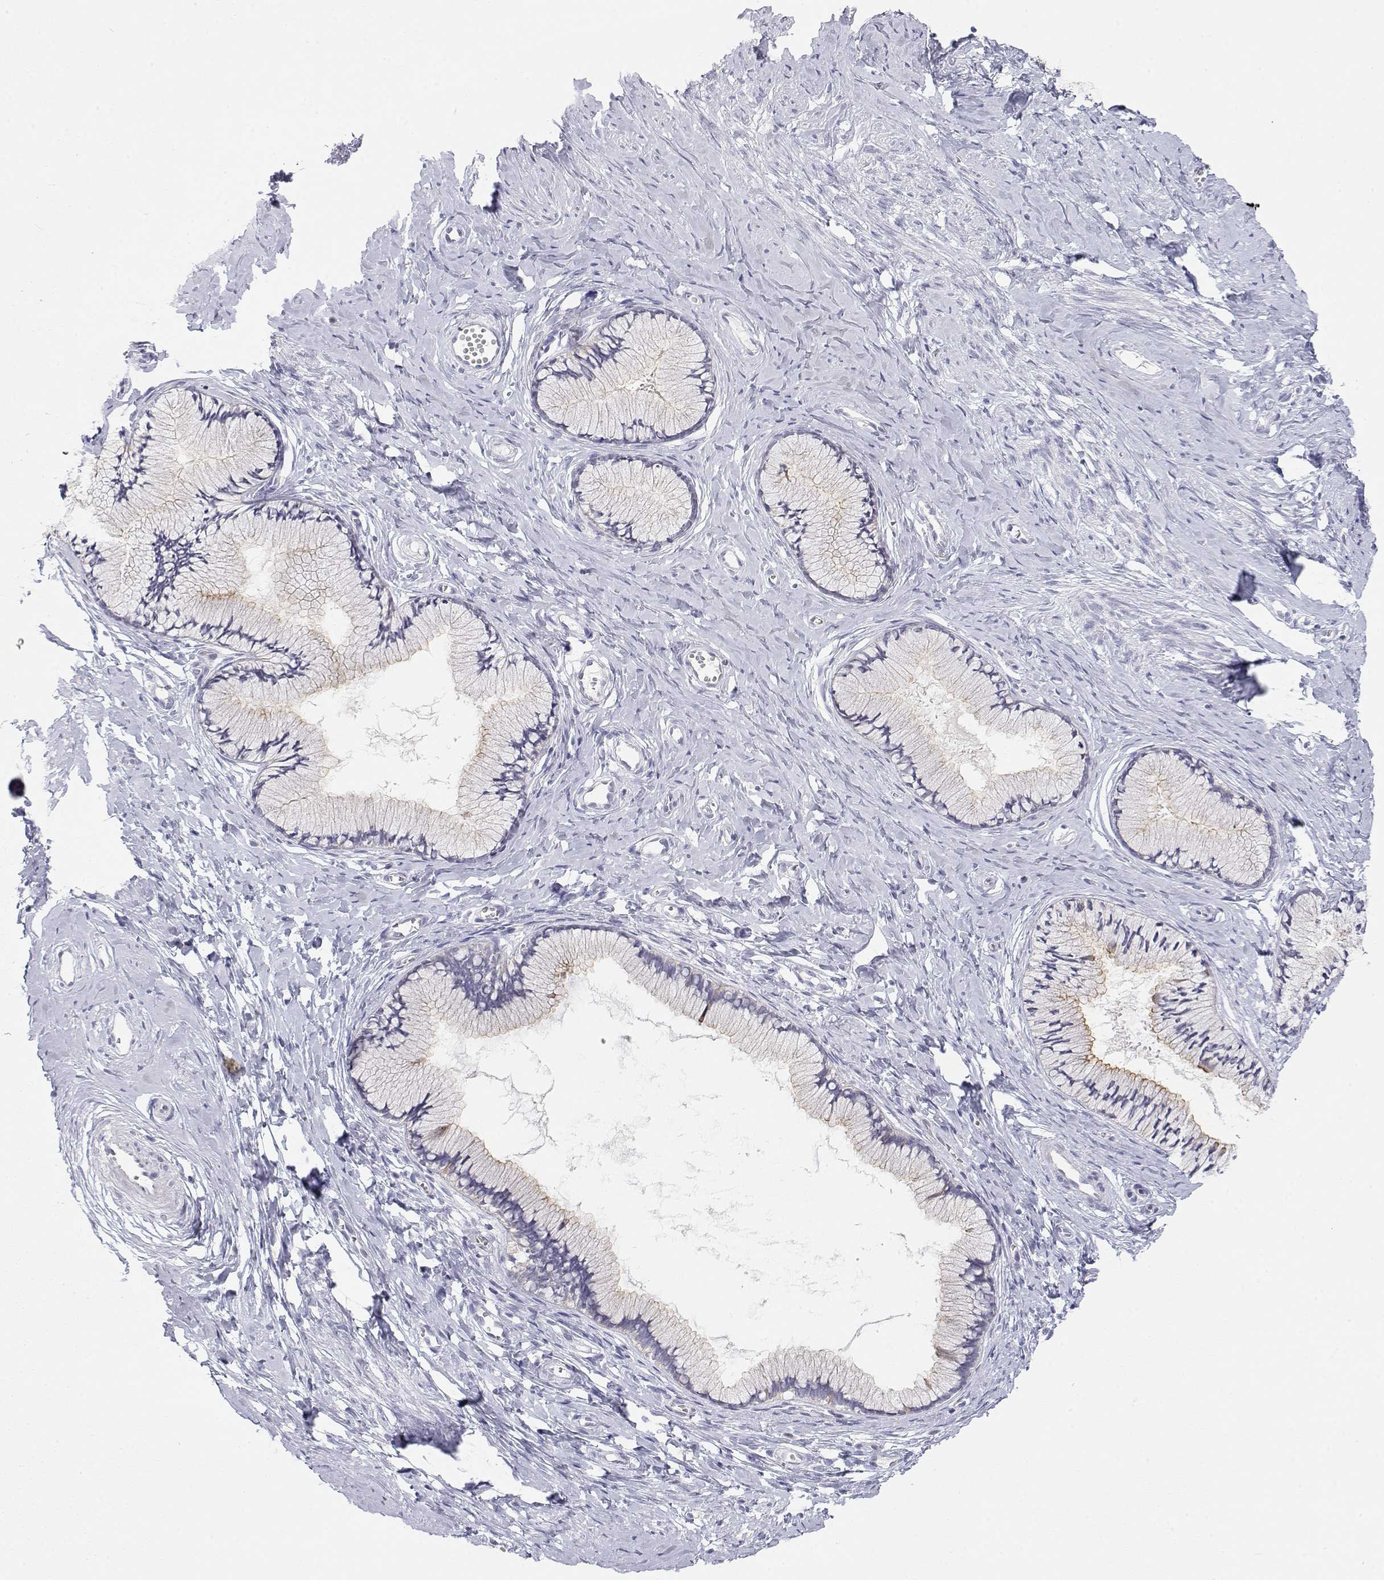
{"staining": {"intensity": "negative", "quantity": "none", "location": "none"}, "tissue": "cervix", "cell_type": "Glandular cells", "image_type": "normal", "snomed": [{"axis": "morphology", "description": "Normal tissue, NOS"}, {"axis": "topography", "description": "Cervix"}], "caption": "Photomicrograph shows no significant protein staining in glandular cells of normal cervix. The staining is performed using DAB brown chromogen with nuclei counter-stained in using hematoxylin.", "gene": "MISP", "patient": {"sex": "female", "age": 40}}